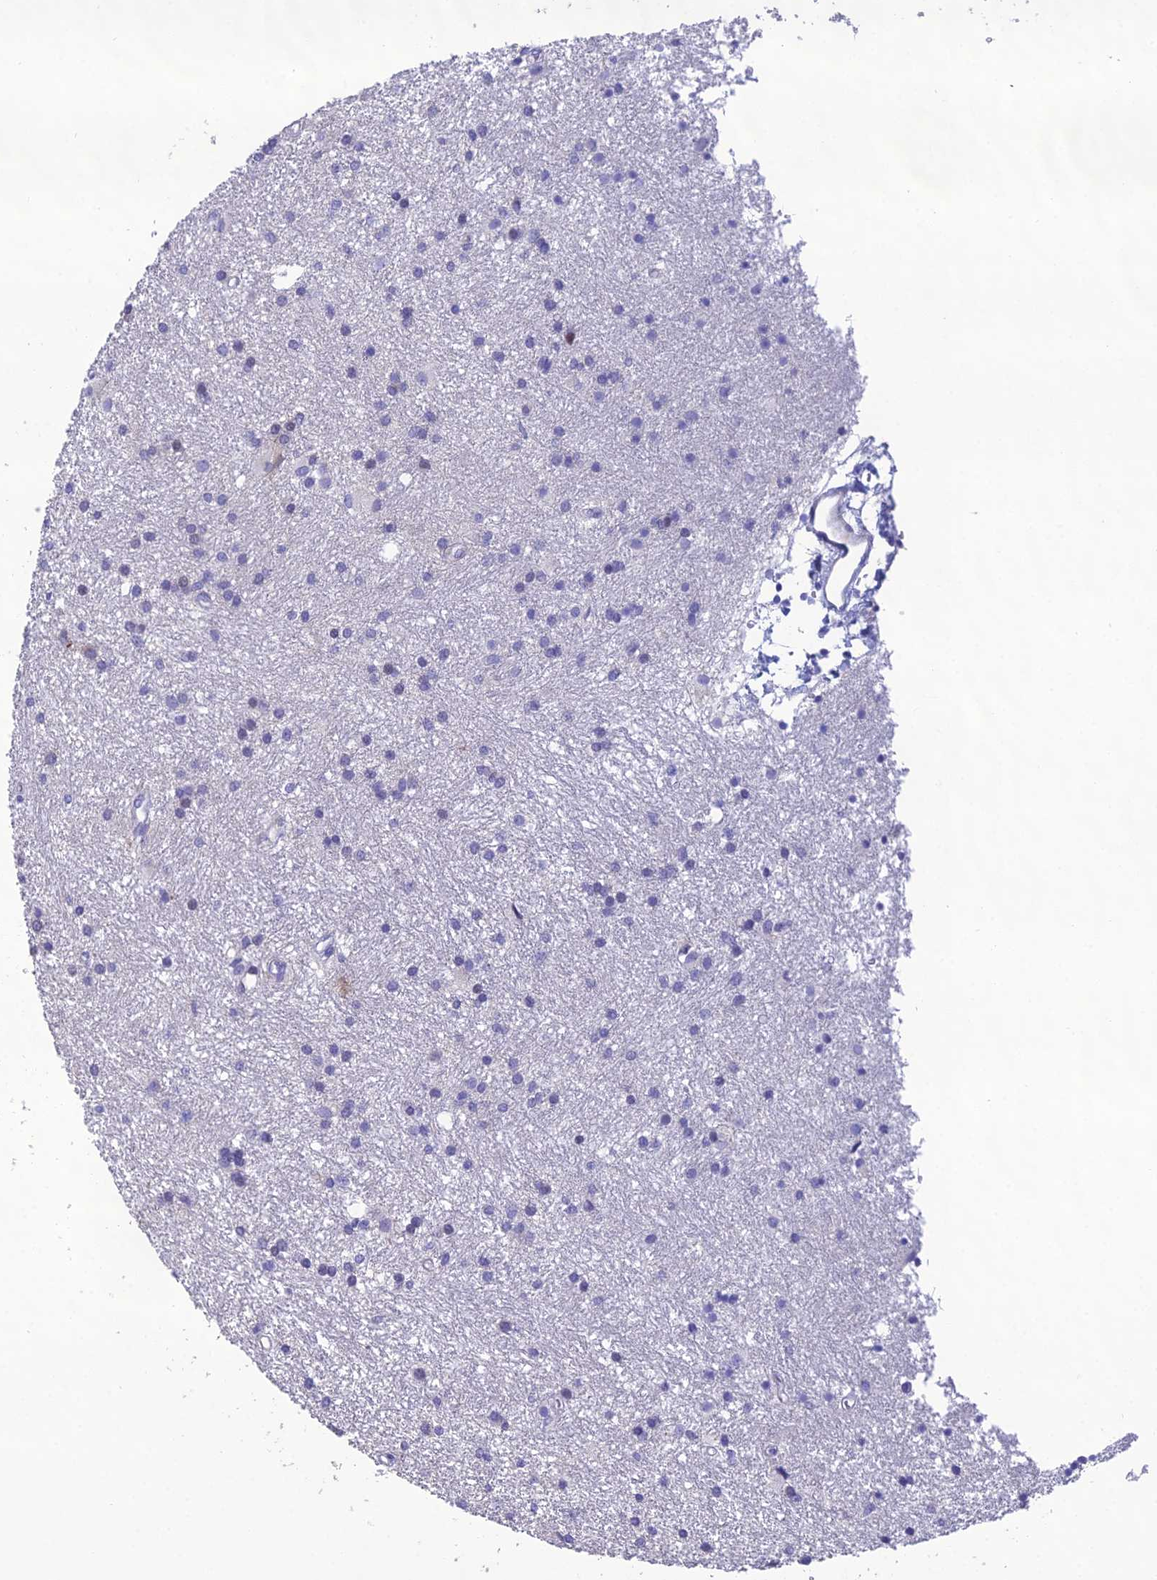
{"staining": {"intensity": "negative", "quantity": "none", "location": "none"}, "tissue": "glioma", "cell_type": "Tumor cells", "image_type": "cancer", "snomed": [{"axis": "morphology", "description": "Glioma, malignant, High grade"}, {"axis": "topography", "description": "Brain"}], "caption": "This is an immunohistochemistry image of human glioma. There is no positivity in tumor cells.", "gene": "OR56B1", "patient": {"sex": "male", "age": 77}}